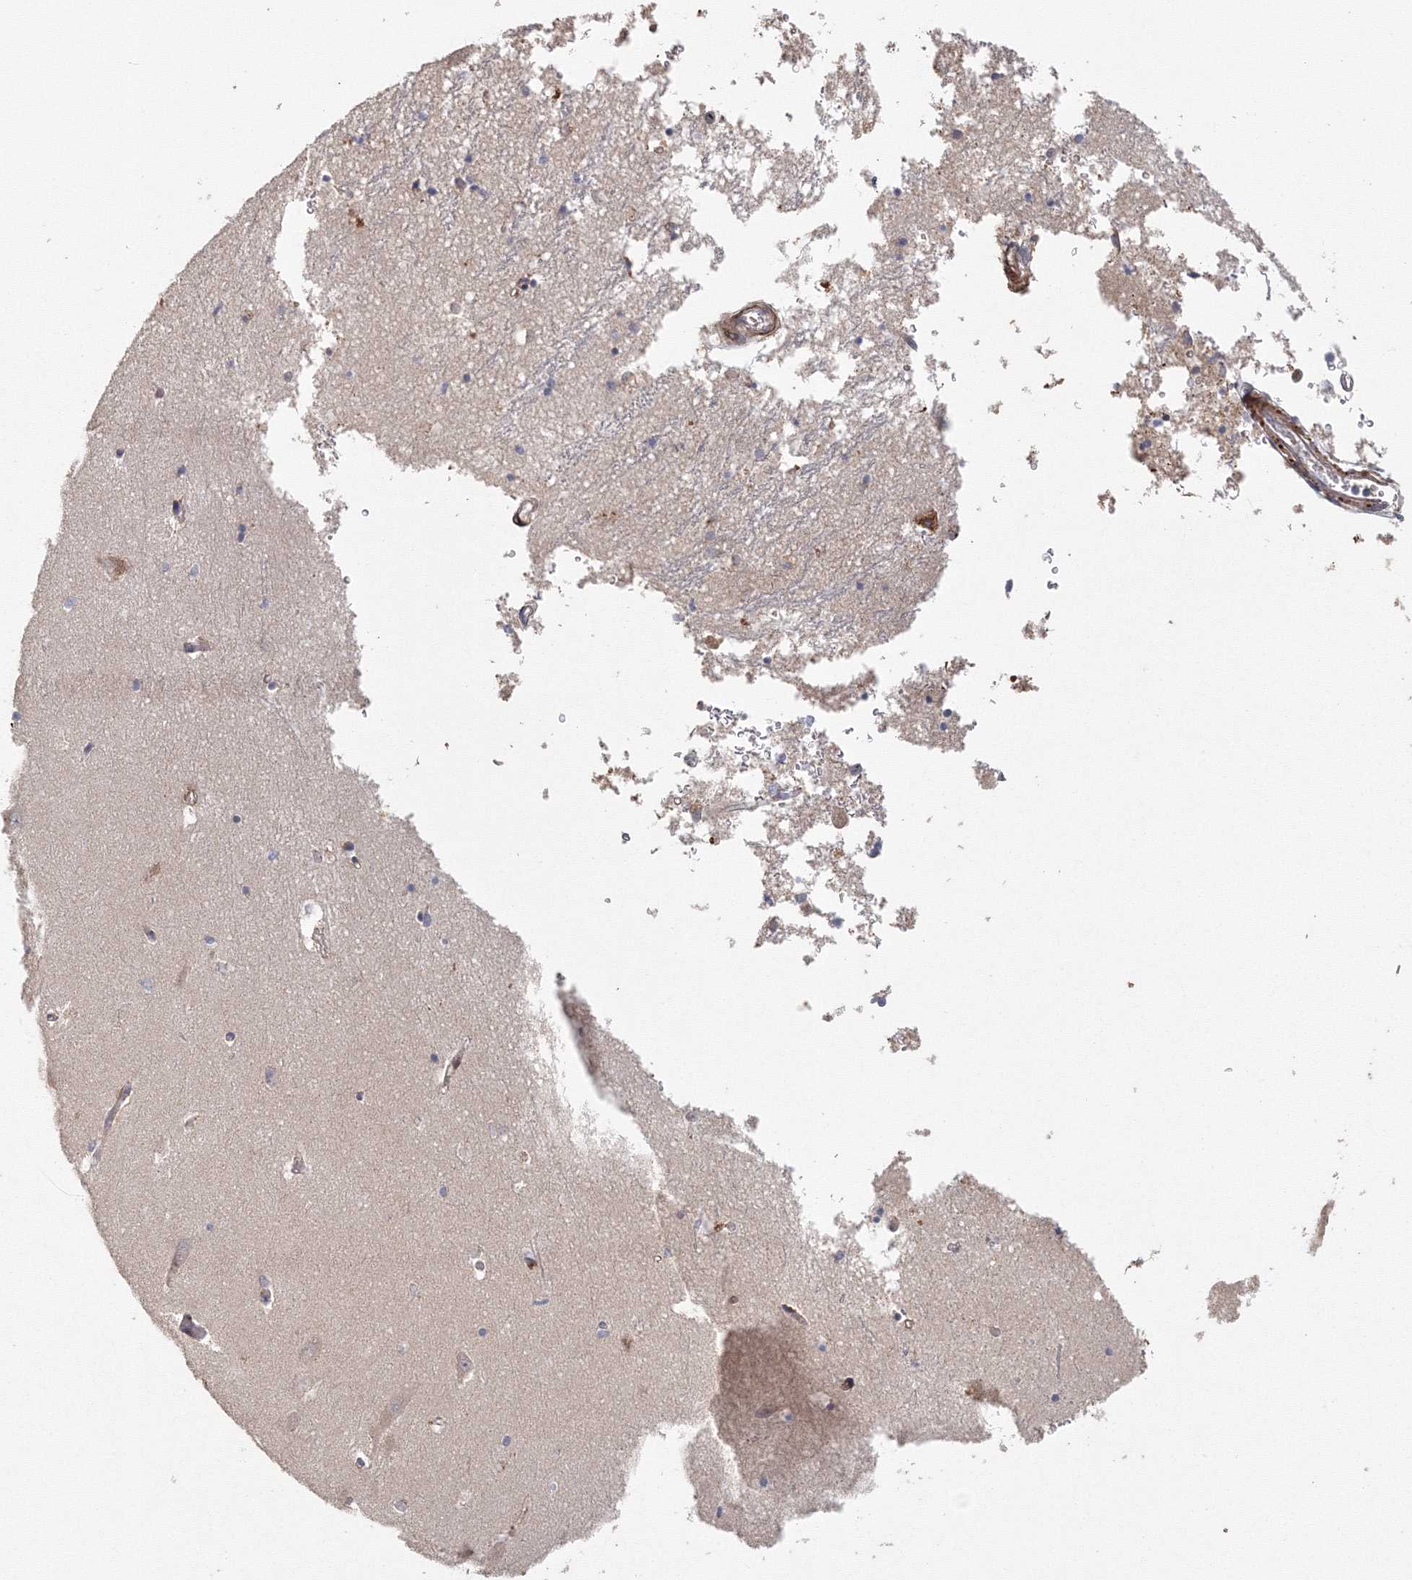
{"staining": {"intensity": "weak", "quantity": "<25%", "location": "cytoplasmic/membranous"}, "tissue": "hippocampus", "cell_type": "Glial cells", "image_type": "normal", "snomed": [{"axis": "morphology", "description": "Normal tissue, NOS"}, {"axis": "topography", "description": "Hippocampus"}], "caption": "High magnification brightfield microscopy of normal hippocampus stained with DAB (3,3'-diaminobenzidine) (brown) and counterstained with hematoxylin (blue): glial cells show no significant staining.", "gene": "TACC2", "patient": {"sex": "male", "age": 70}}